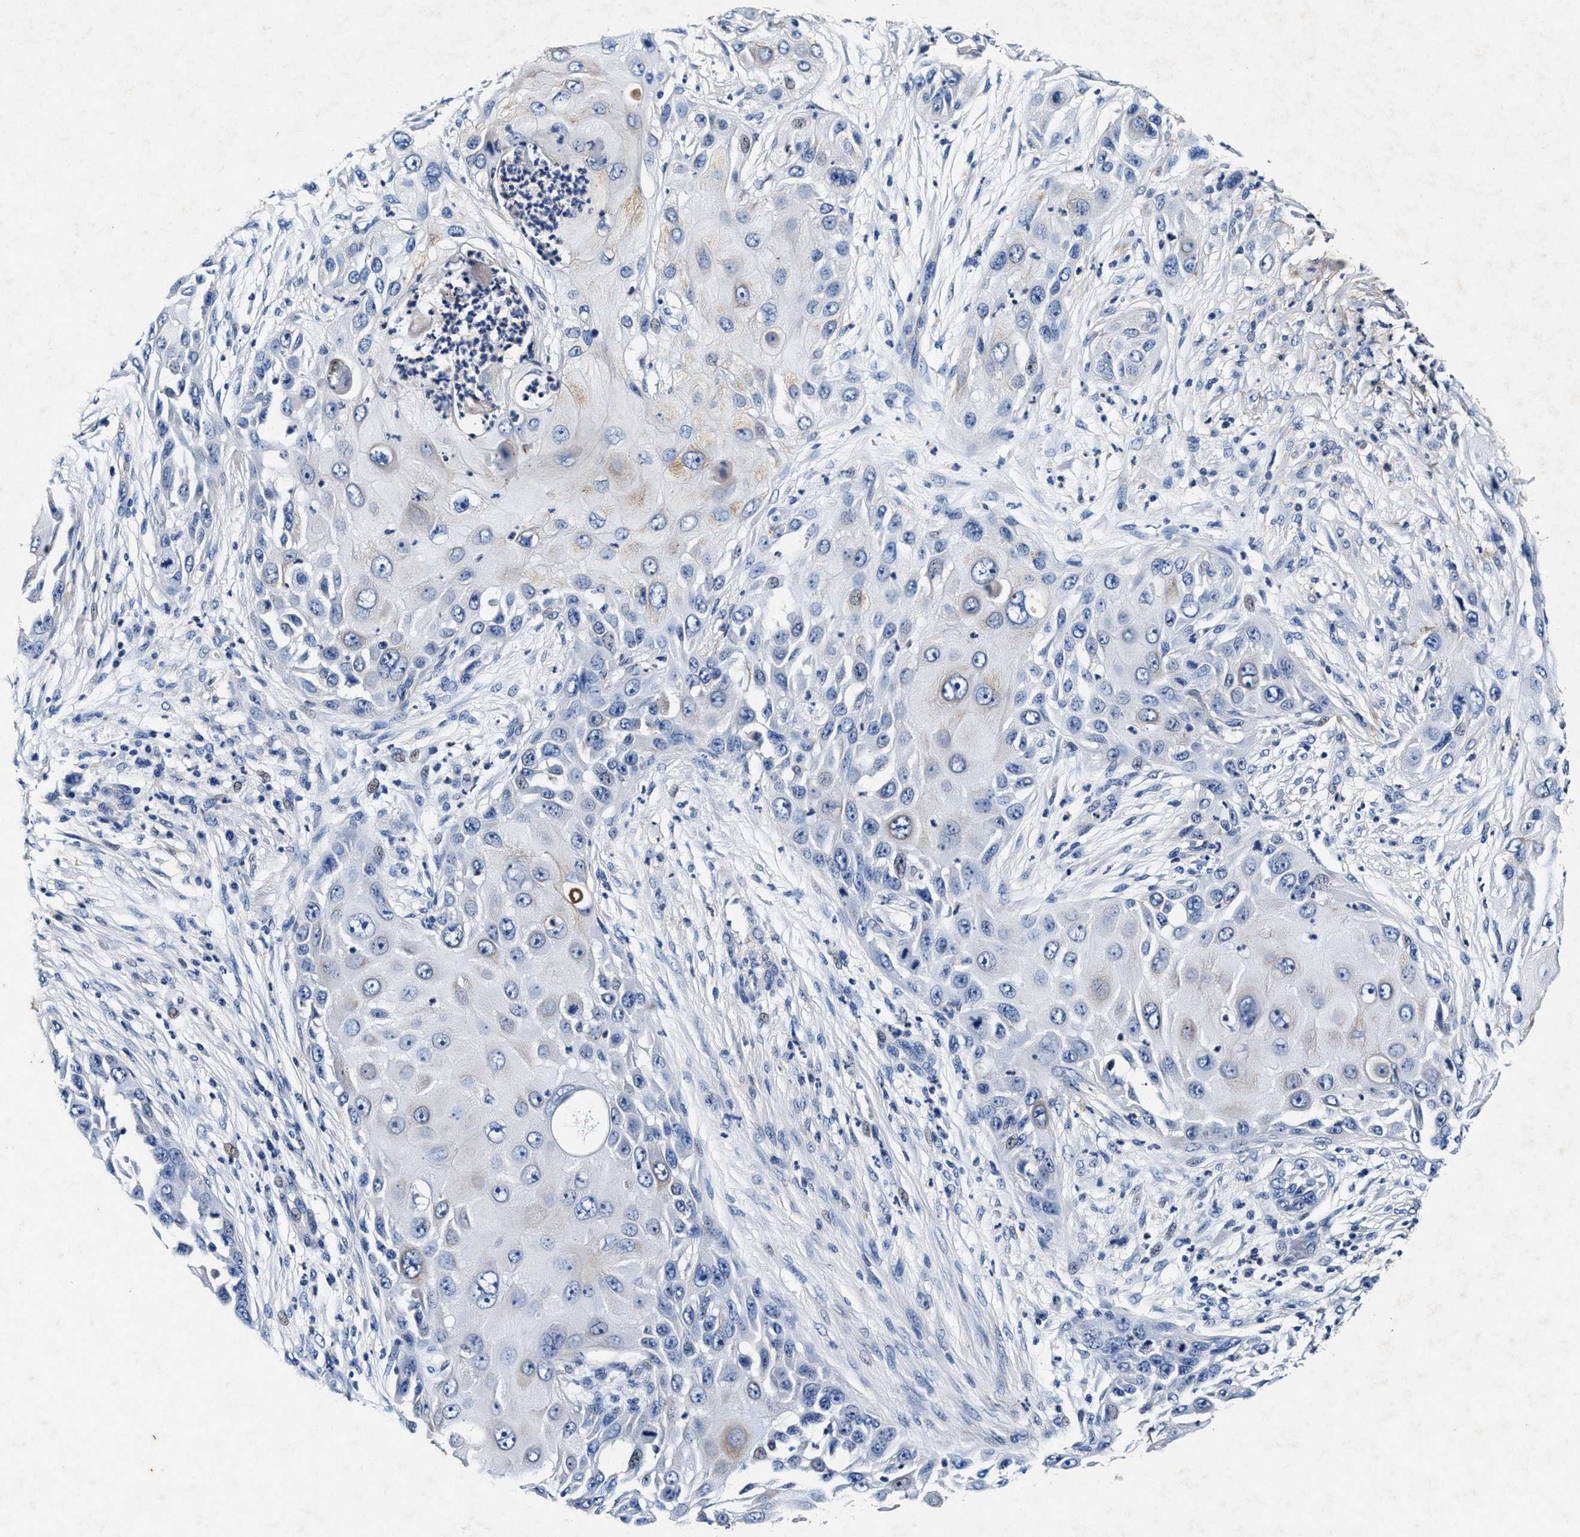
{"staining": {"intensity": "negative", "quantity": "none", "location": "none"}, "tissue": "skin cancer", "cell_type": "Tumor cells", "image_type": "cancer", "snomed": [{"axis": "morphology", "description": "Squamous cell carcinoma, NOS"}, {"axis": "topography", "description": "Skin"}], "caption": "DAB (3,3'-diaminobenzidine) immunohistochemical staining of skin cancer exhibits no significant expression in tumor cells.", "gene": "SLC8A1", "patient": {"sex": "female", "age": 44}}